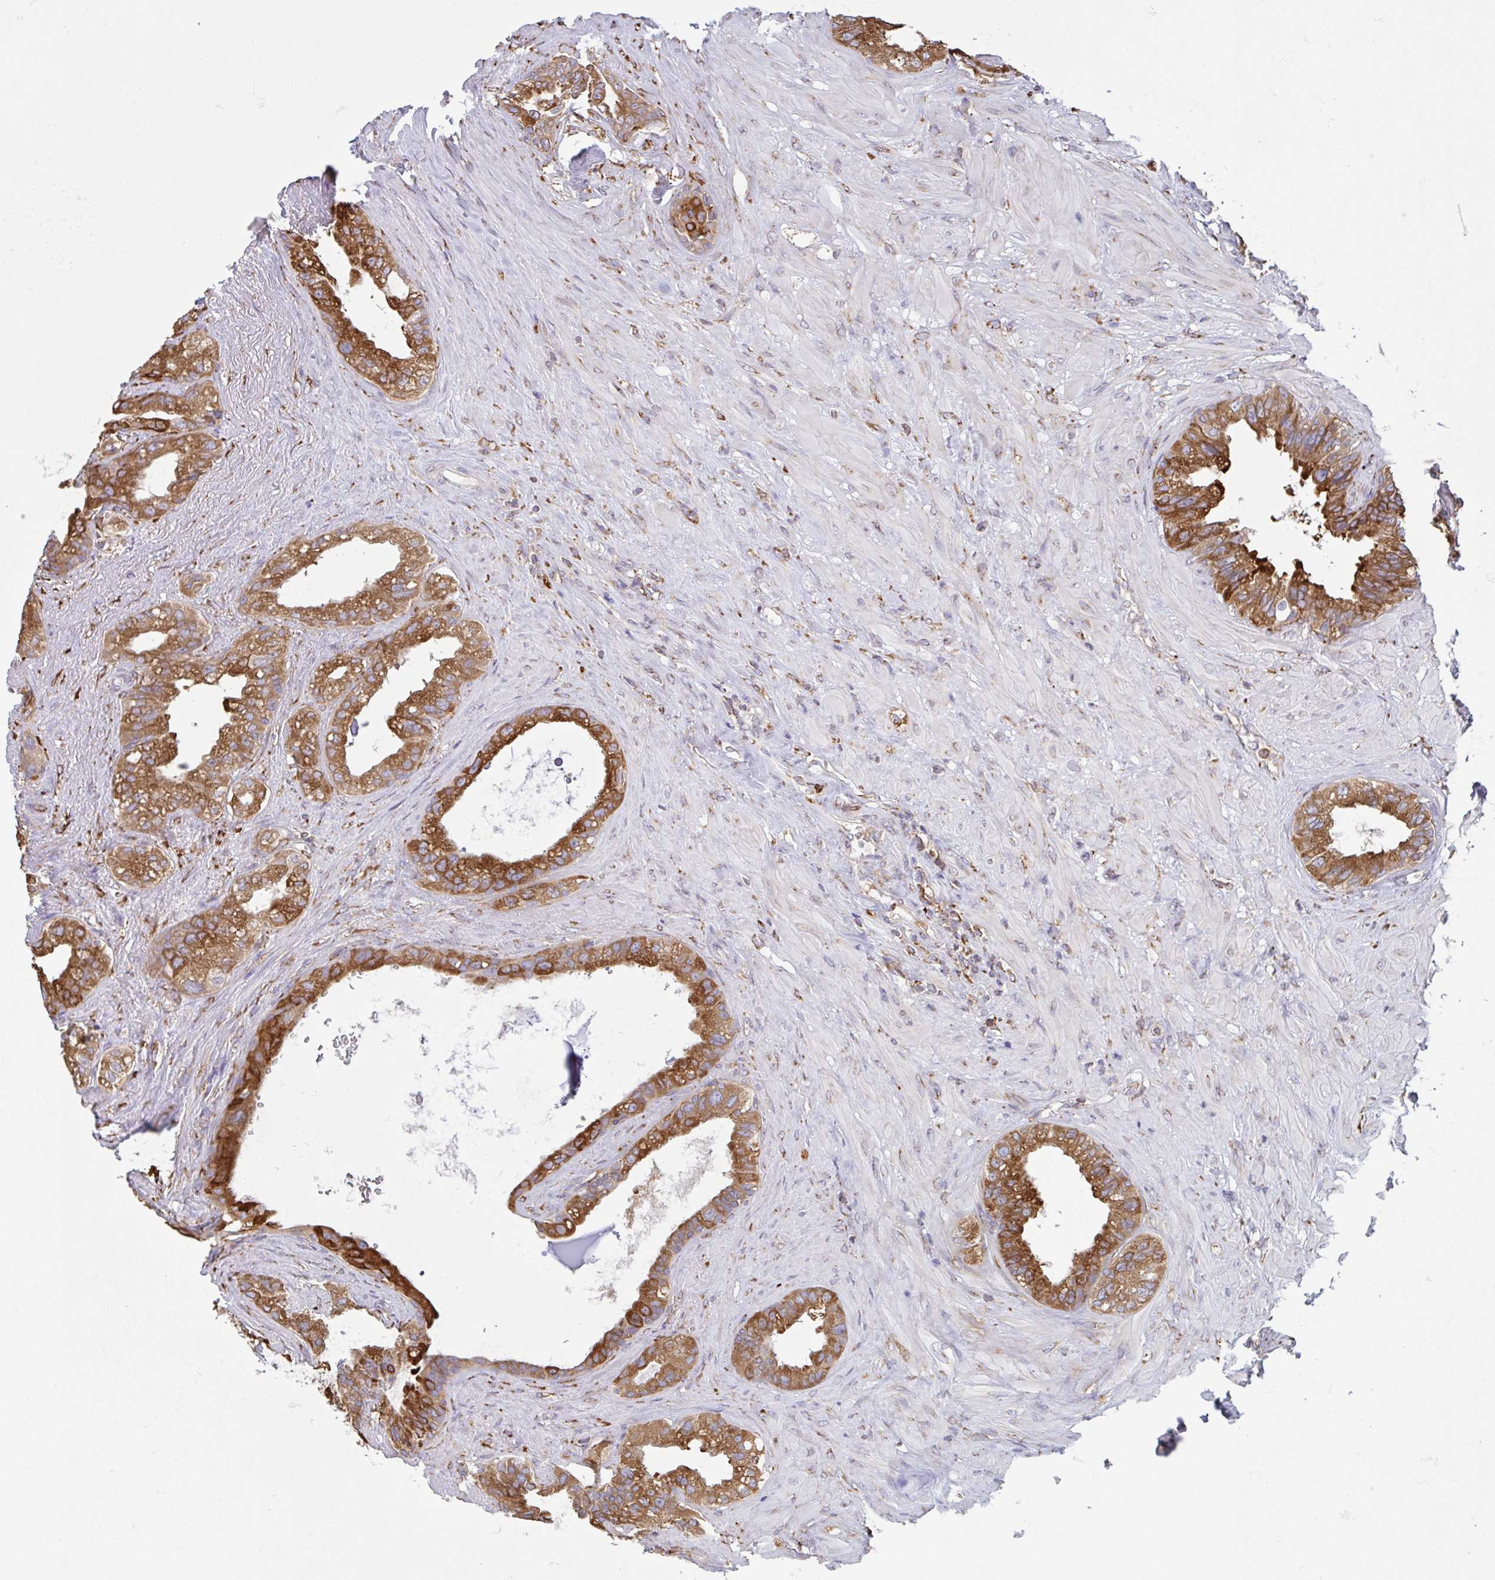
{"staining": {"intensity": "moderate", "quantity": ">75%", "location": "cytoplasmic/membranous"}, "tissue": "seminal vesicle", "cell_type": "Glandular cells", "image_type": "normal", "snomed": [{"axis": "morphology", "description": "Normal tissue, NOS"}, {"axis": "topography", "description": "Seminal veicle"}, {"axis": "topography", "description": "Peripheral nerve tissue"}], "caption": "A micrograph of human seminal vesicle stained for a protein displays moderate cytoplasmic/membranous brown staining in glandular cells.", "gene": "DOK4", "patient": {"sex": "male", "age": 76}}